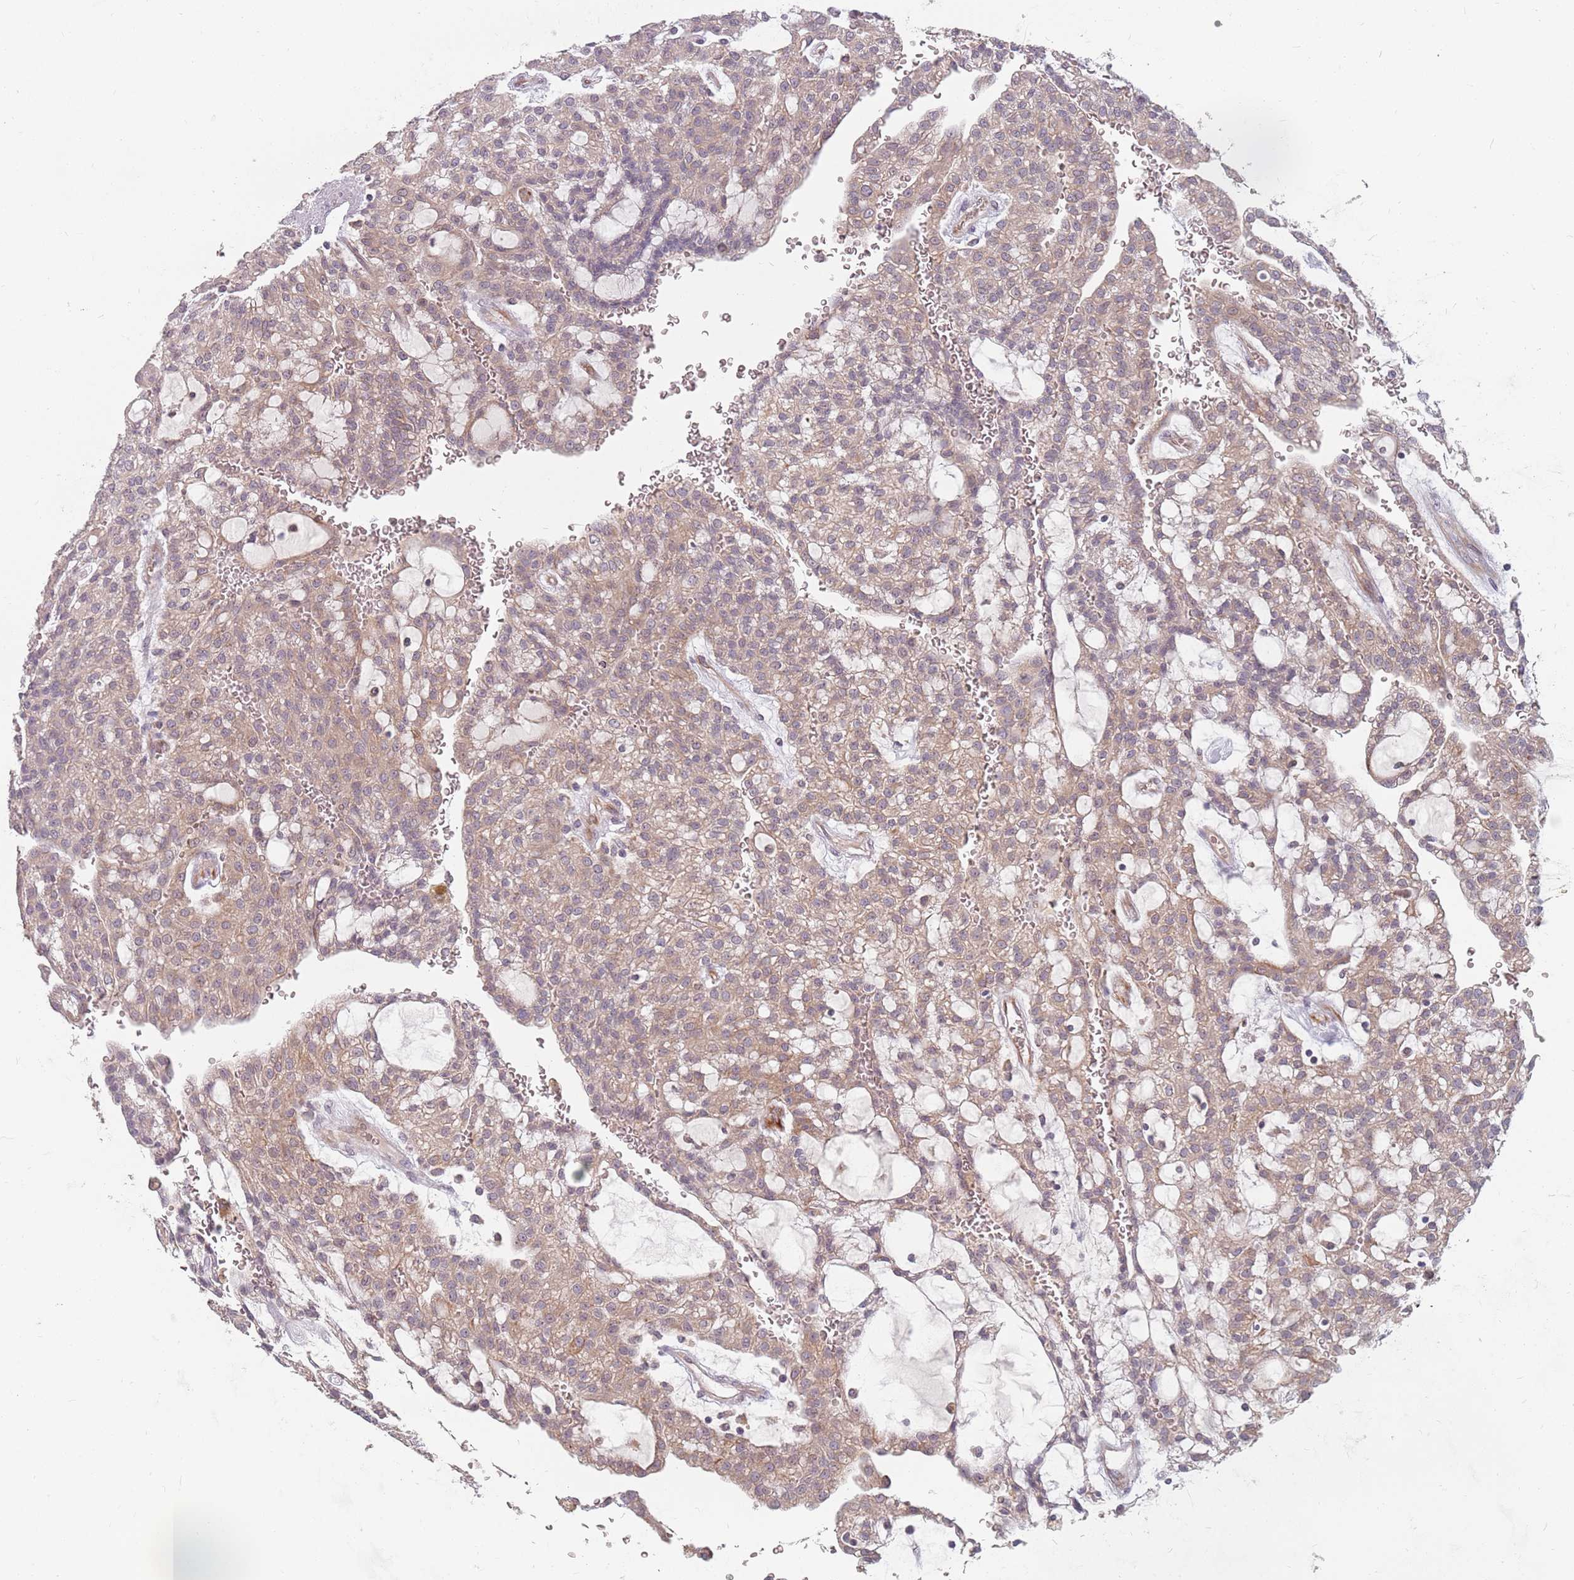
{"staining": {"intensity": "weak", "quantity": ">75%", "location": "cytoplasmic/membranous"}, "tissue": "renal cancer", "cell_type": "Tumor cells", "image_type": "cancer", "snomed": [{"axis": "morphology", "description": "Adenocarcinoma, NOS"}, {"axis": "topography", "description": "Kidney"}], "caption": "Renal adenocarcinoma tissue demonstrates weak cytoplasmic/membranous positivity in about >75% of tumor cells, visualized by immunohistochemistry.", "gene": "ADAL", "patient": {"sex": "male", "age": 63}}